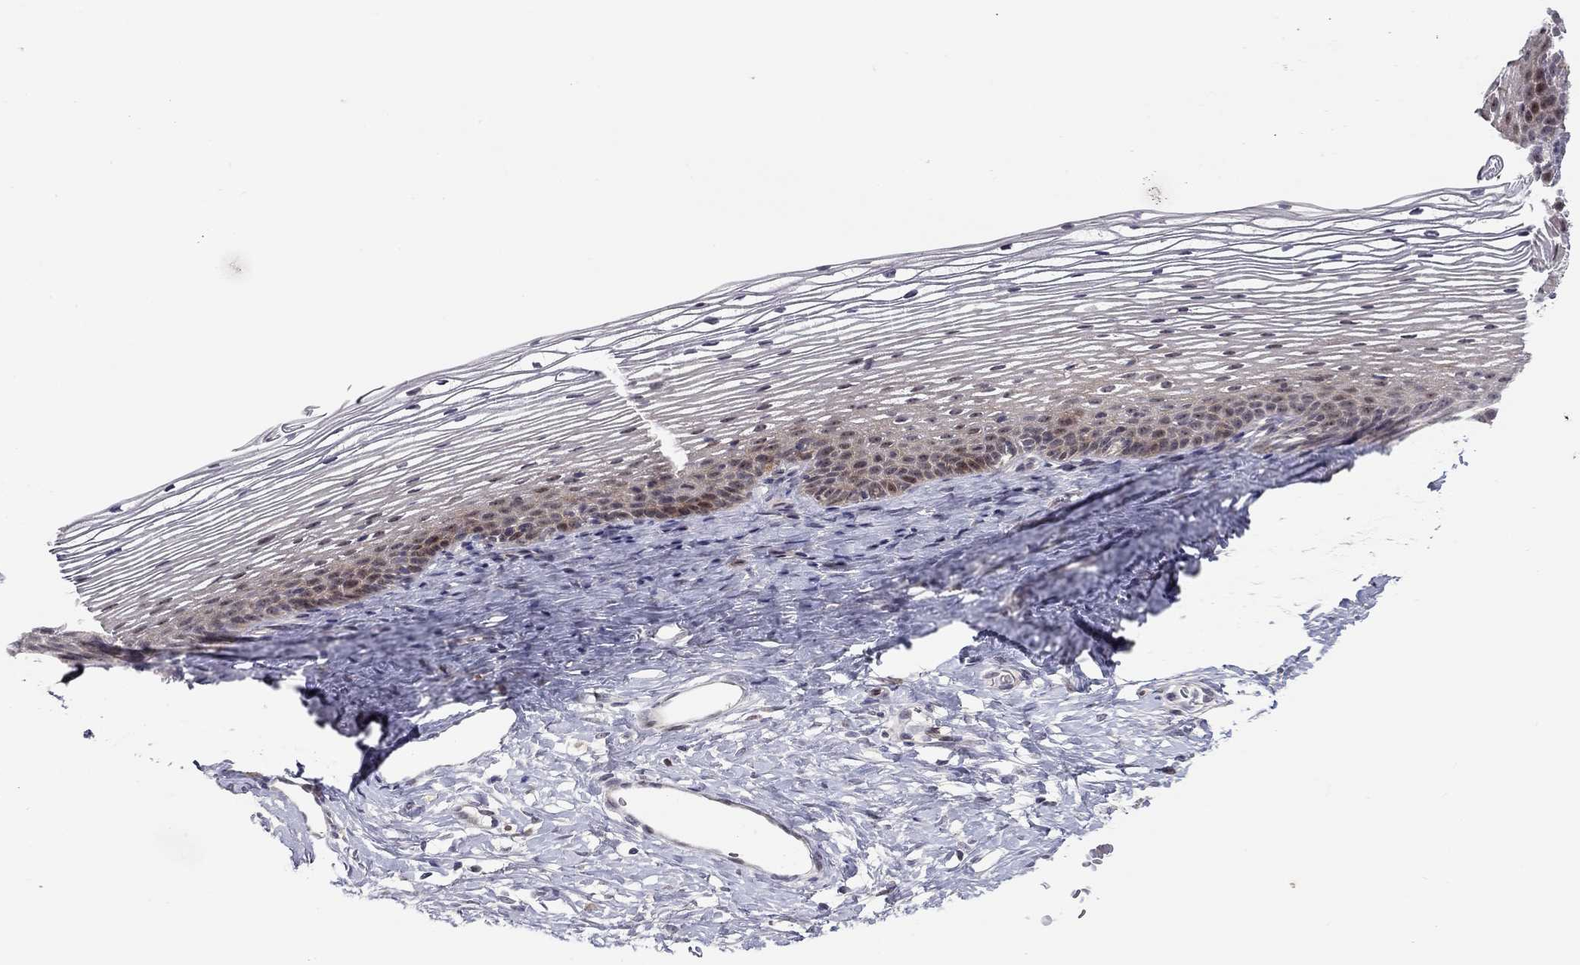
{"staining": {"intensity": "moderate", "quantity": ">75%", "location": "cytoplasmic/membranous"}, "tissue": "cervix", "cell_type": "Glandular cells", "image_type": "normal", "snomed": [{"axis": "morphology", "description": "Normal tissue, NOS"}, {"axis": "topography", "description": "Cervix"}], "caption": "Immunohistochemical staining of unremarkable cervix reveals moderate cytoplasmic/membranous protein positivity in about >75% of glandular cells. Immunohistochemistry stains the protein in brown and the nuclei are stained blue.", "gene": "STXBP6", "patient": {"sex": "female", "age": 39}}